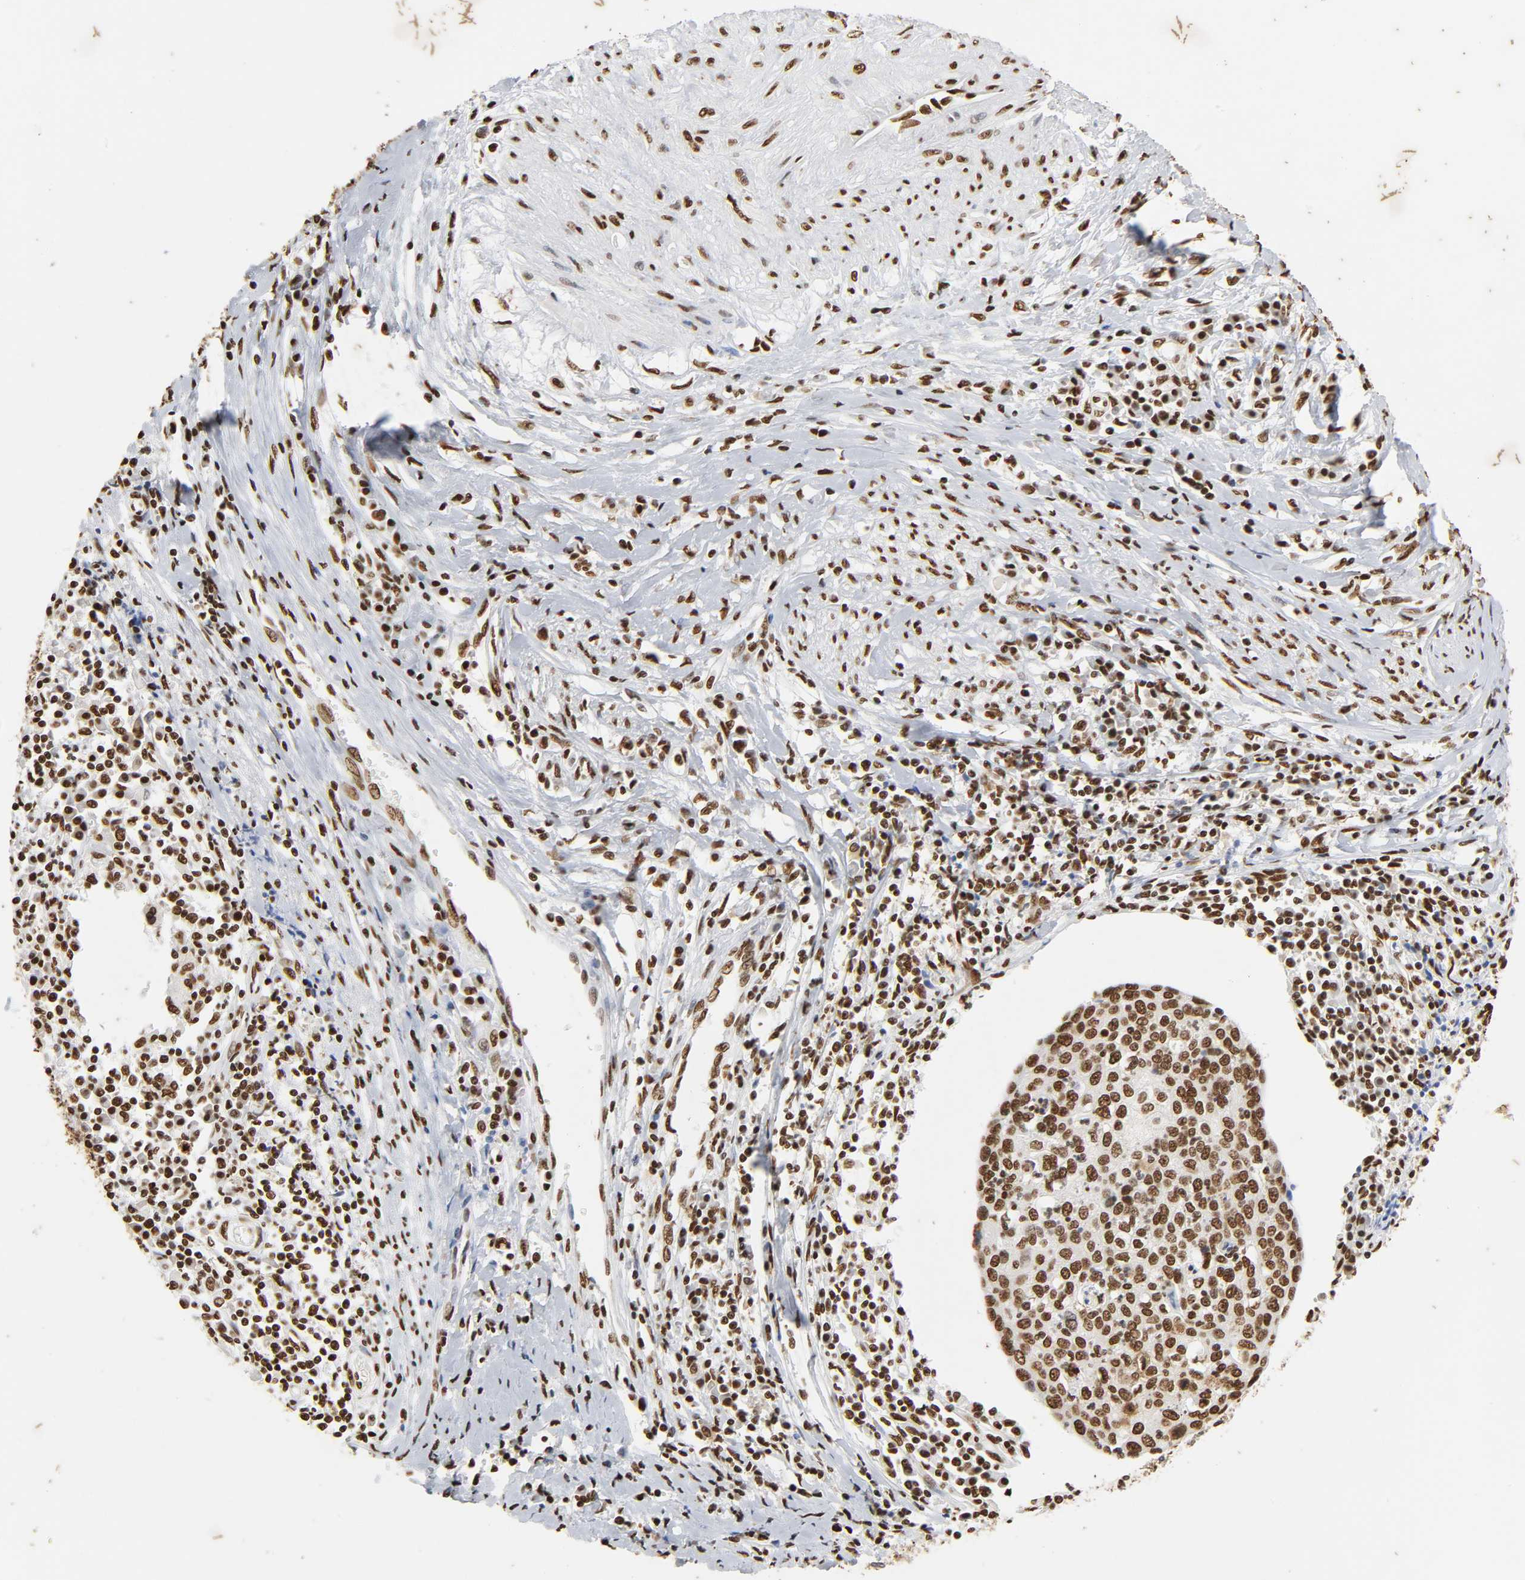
{"staining": {"intensity": "strong", "quantity": ">75%", "location": "nuclear"}, "tissue": "cervical cancer", "cell_type": "Tumor cells", "image_type": "cancer", "snomed": [{"axis": "morphology", "description": "Squamous cell carcinoma, NOS"}, {"axis": "topography", "description": "Cervix"}], "caption": "Protein staining exhibits strong nuclear staining in approximately >75% of tumor cells in squamous cell carcinoma (cervical). Using DAB (brown) and hematoxylin (blue) stains, captured at high magnification using brightfield microscopy.", "gene": "HNRNPC", "patient": {"sex": "female", "age": 40}}